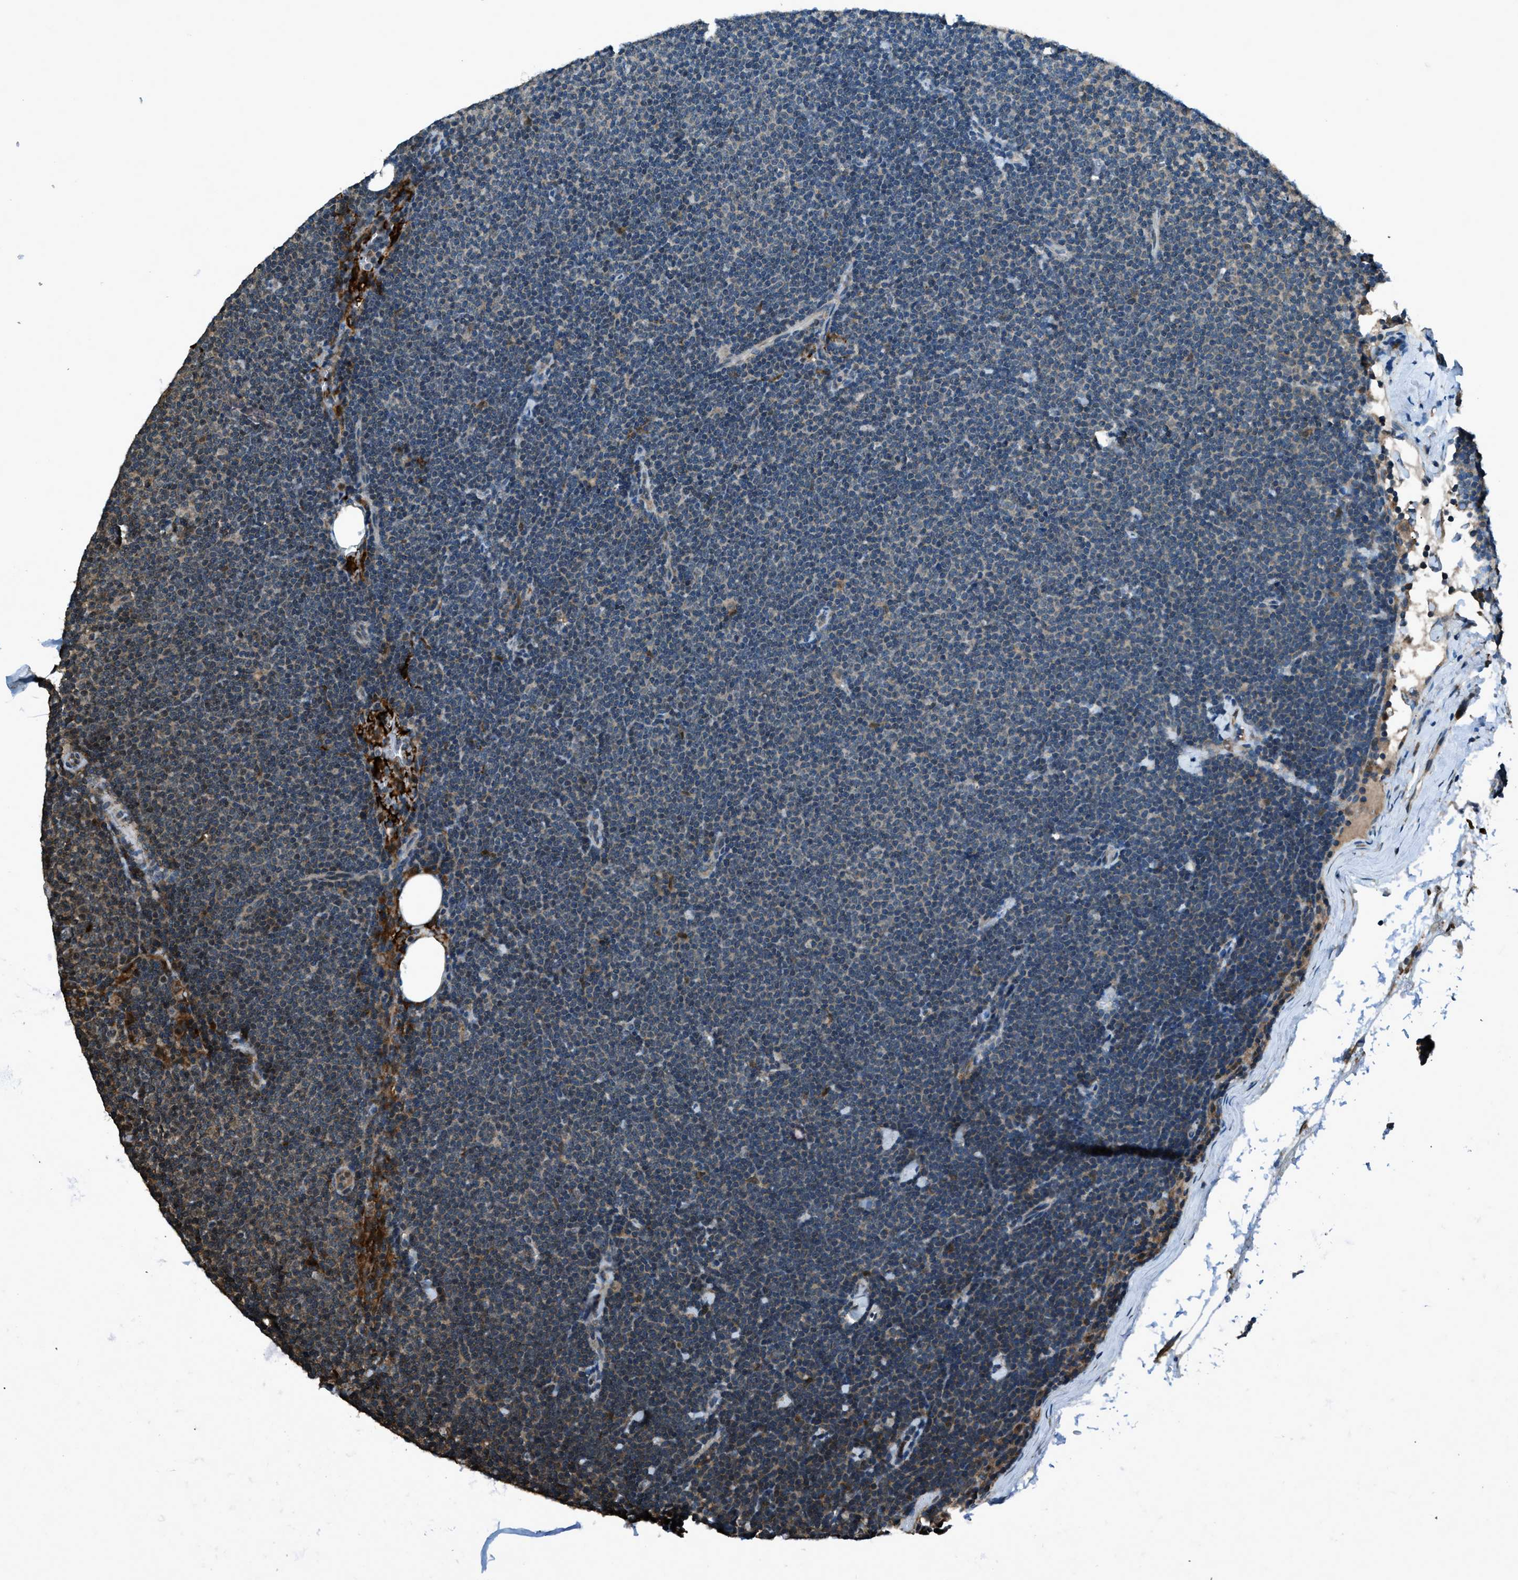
{"staining": {"intensity": "weak", "quantity": "<25%", "location": "cytoplasmic/membranous,nuclear"}, "tissue": "lymphoma", "cell_type": "Tumor cells", "image_type": "cancer", "snomed": [{"axis": "morphology", "description": "Malignant lymphoma, non-Hodgkin's type, Low grade"}, {"axis": "topography", "description": "Lymph node"}], "caption": "High power microscopy image of an immunohistochemistry micrograph of lymphoma, revealing no significant expression in tumor cells.", "gene": "TRIM4", "patient": {"sex": "female", "age": 53}}